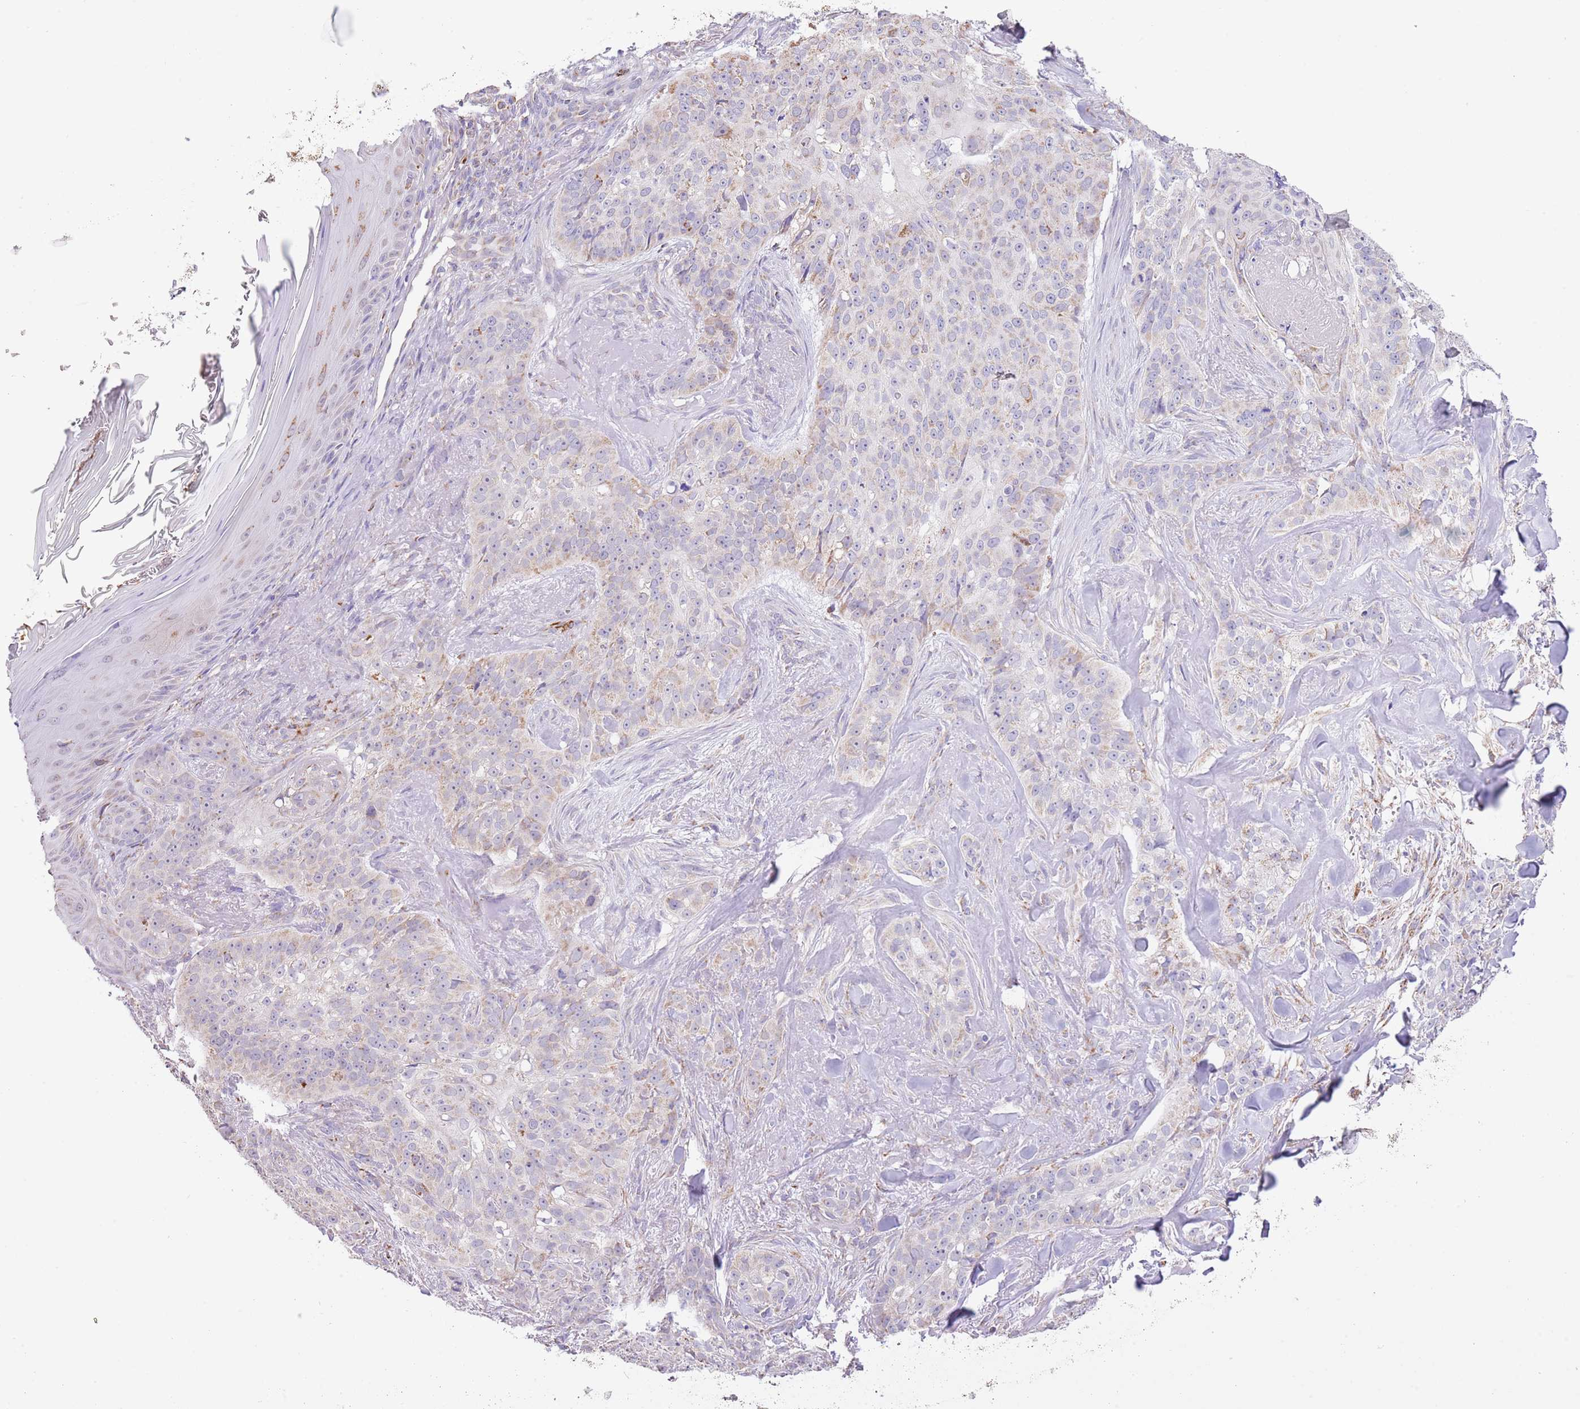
{"staining": {"intensity": "moderate", "quantity": "<25%", "location": "cytoplasmic/membranous"}, "tissue": "skin cancer", "cell_type": "Tumor cells", "image_type": "cancer", "snomed": [{"axis": "morphology", "description": "Basal cell carcinoma"}, {"axis": "topography", "description": "Skin"}], "caption": "Skin cancer (basal cell carcinoma) tissue demonstrates moderate cytoplasmic/membranous positivity in approximately <25% of tumor cells", "gene": "SS18L2", "patient": {"sex": "female", "age": 92}}